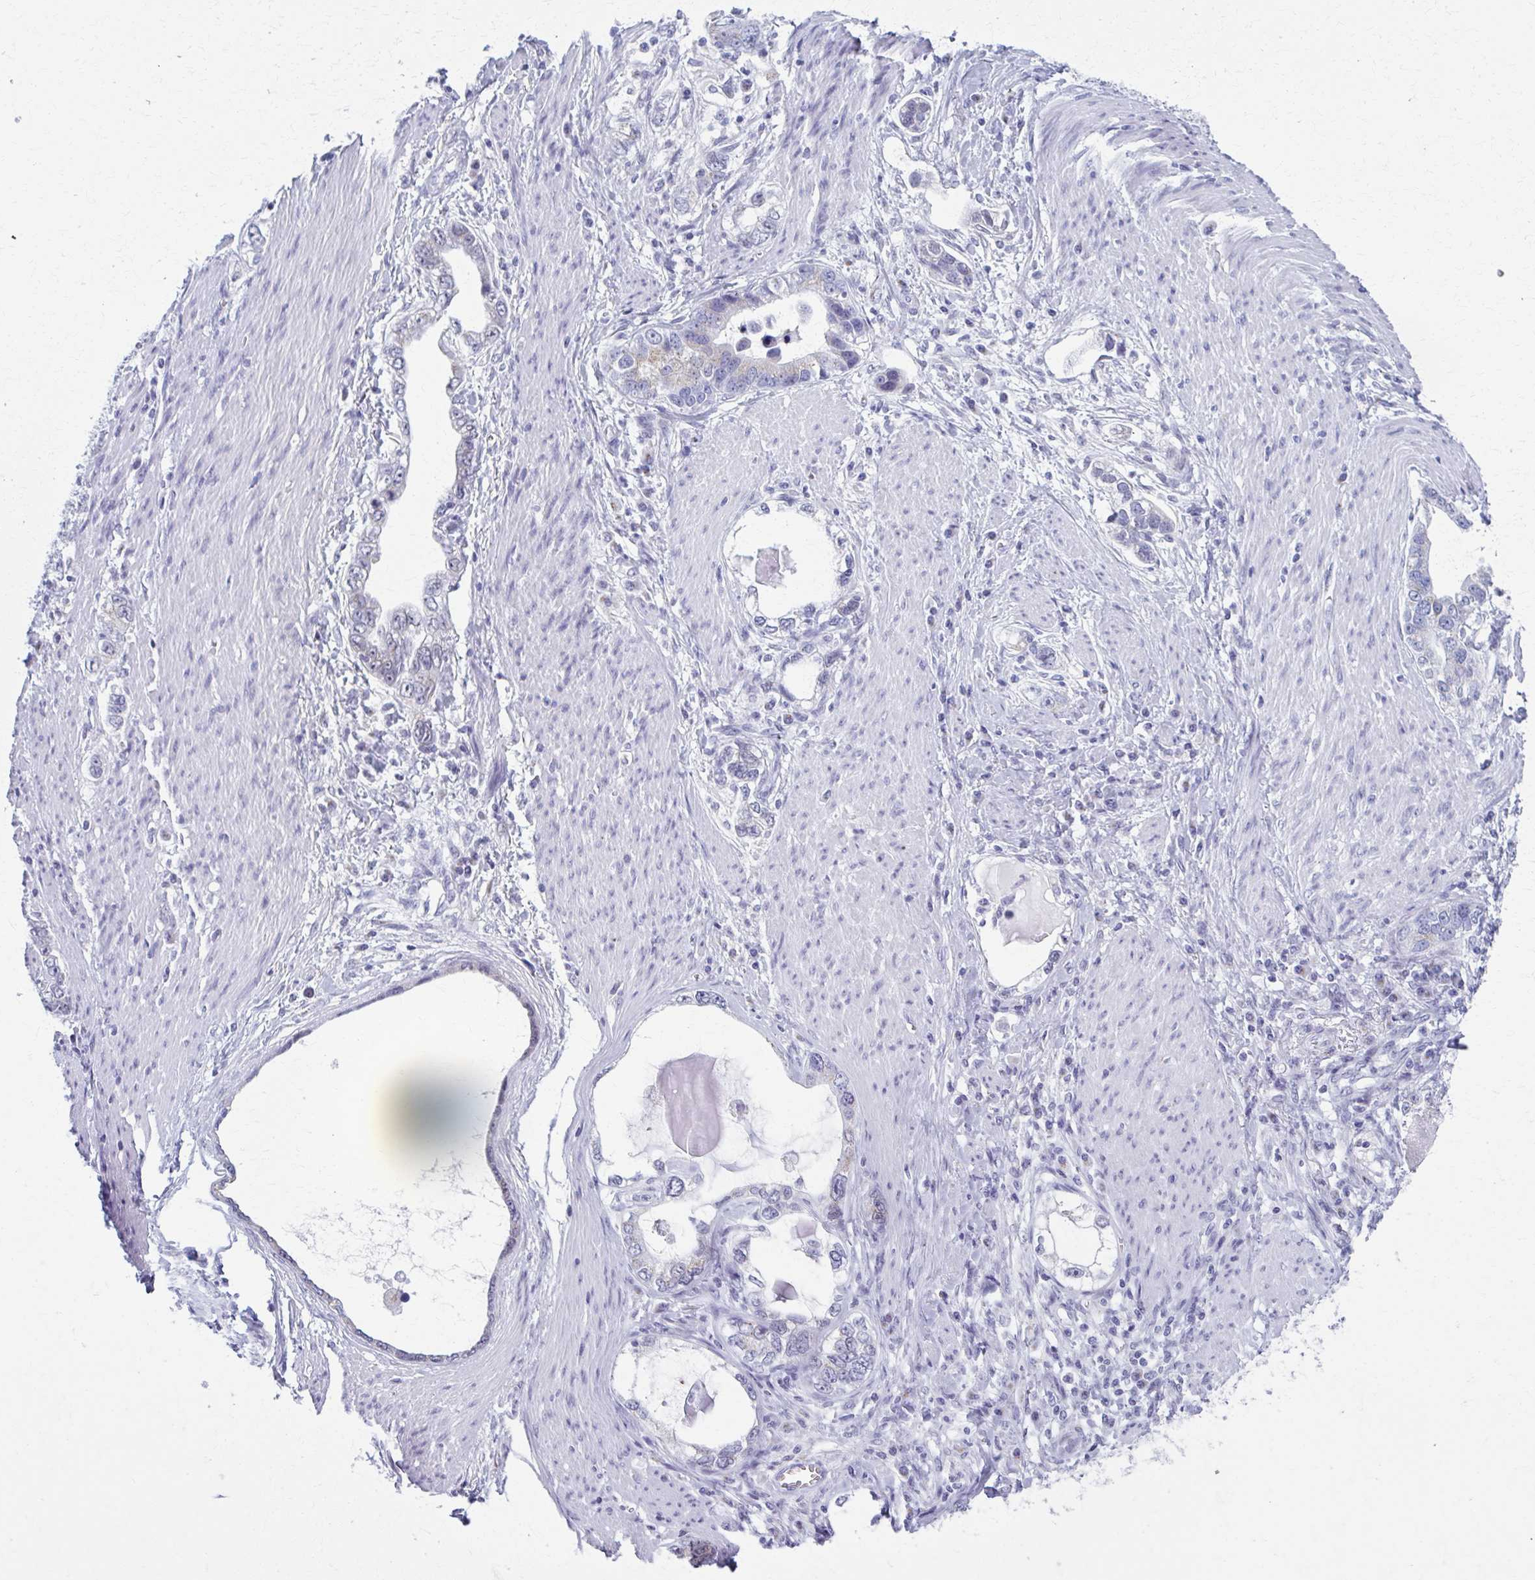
{"staining": {"intensity": "negative", "quantity": "none", "location": "none"}, "tissue": "stomach cancer", "cell_type": "Tumor cells", "image_type": "cancer", "snomed": [{"axis": "morphology", "description": "Adenocarcinoma, NOS"}, {"axis": "topography", "description": "Stomach, lower"}], "caption": "IHC micrograph of neoplastic tissue: human stomach cancer stained with DAB reveals no significant protein positivity in tumor cells.", "gene": "SCLY", "patient": {"sex": "female", "age": 93}}